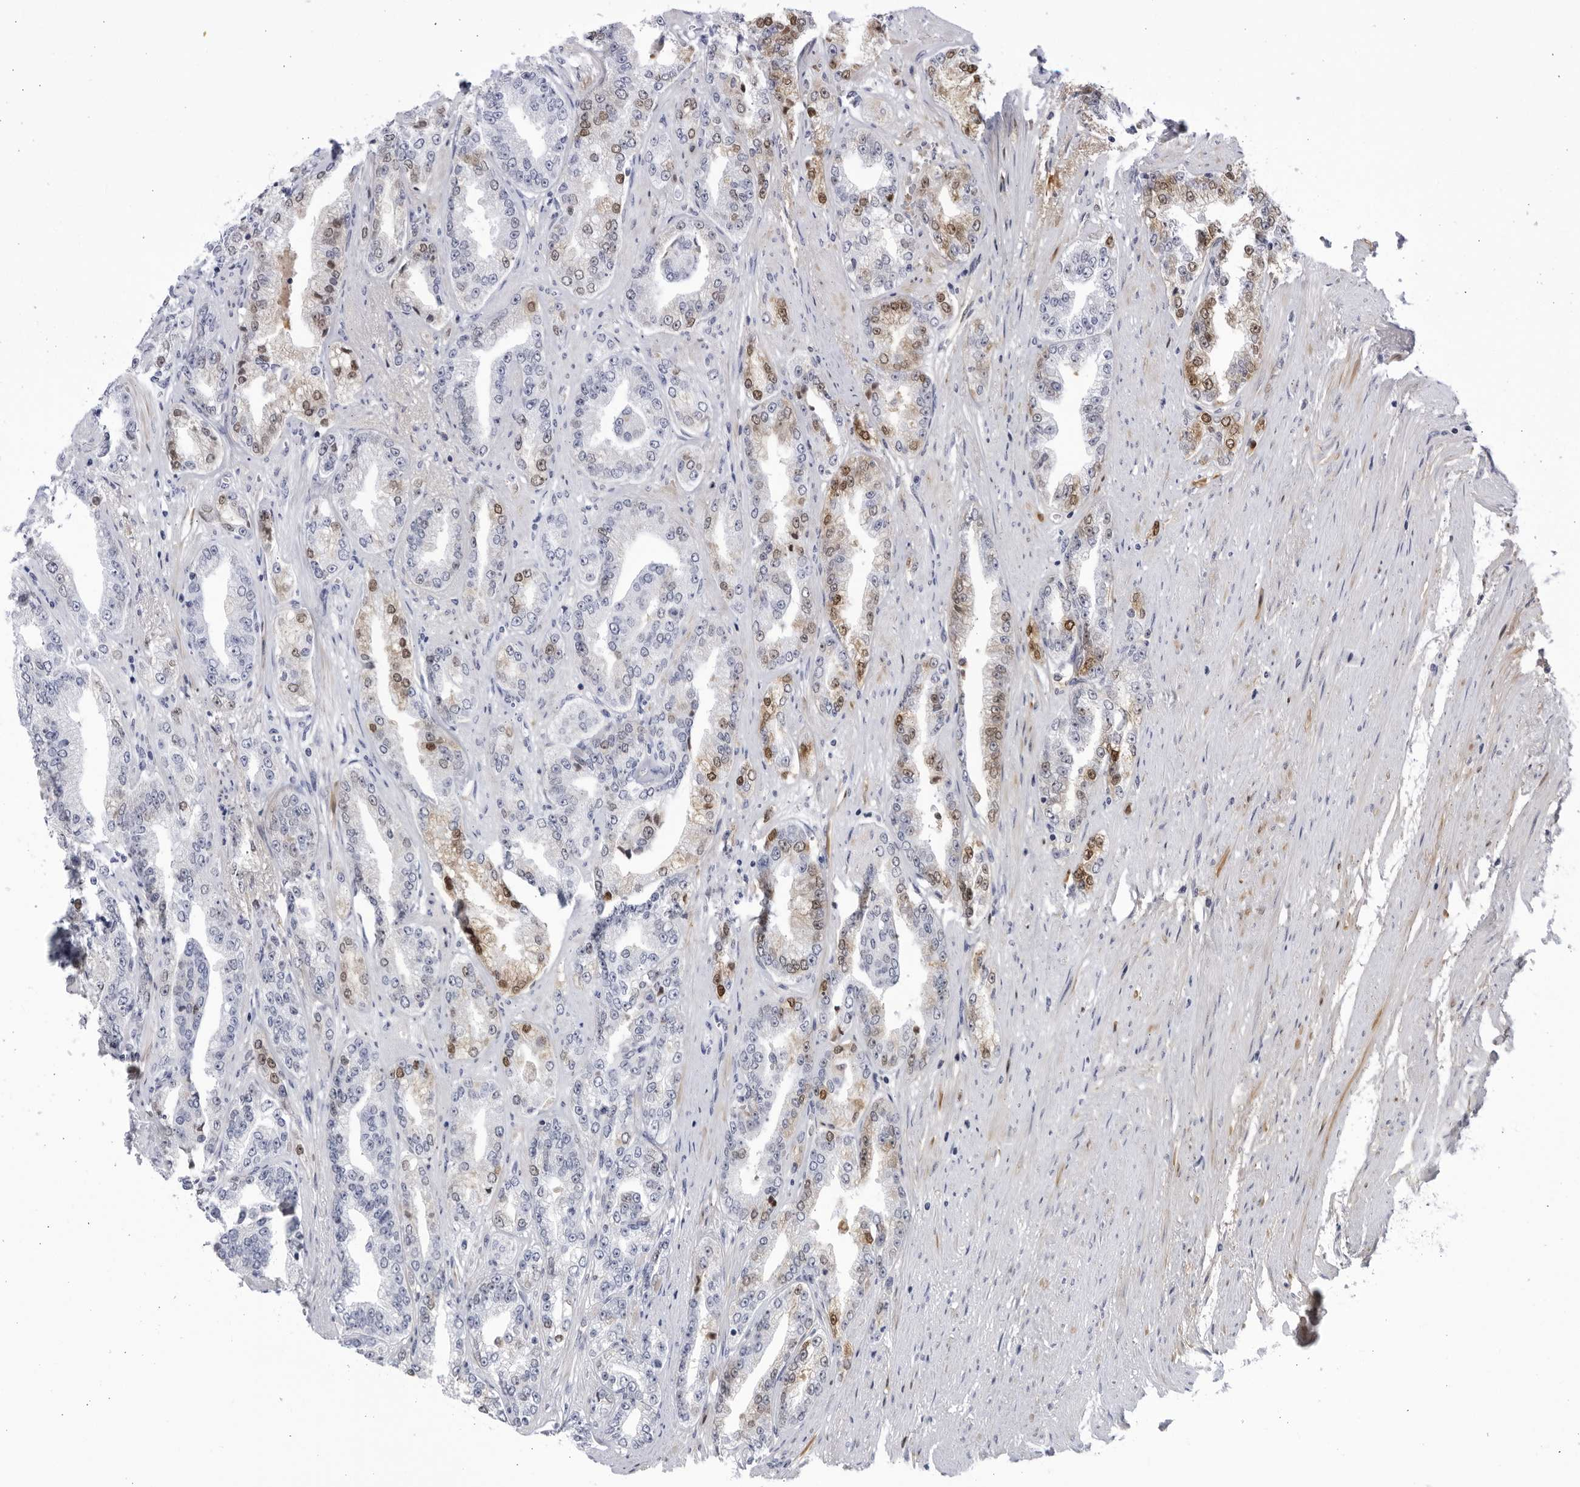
{"staining": {"intensity": "moderate", "quantity": "<25%", "location": "cytoplasmic/membranous,nuclear"}, "tissue": "prostate cancer", "cell_type": "Tumor cells", "image_type": "cancer", "snomed": [{"axis": "morphology", "description": "Adenocarcinoma, High grade"}, {"axis": "topography", "description": "Prostate"}], "caption": "The micrograph reveals a brown stain indicating the presence of a protein in the cytoplasmic/membranous and nuclear of tumor cells in prostate cancer.", "gene": "CNBD1", "patient": {"sex": "male", "age": 71}}